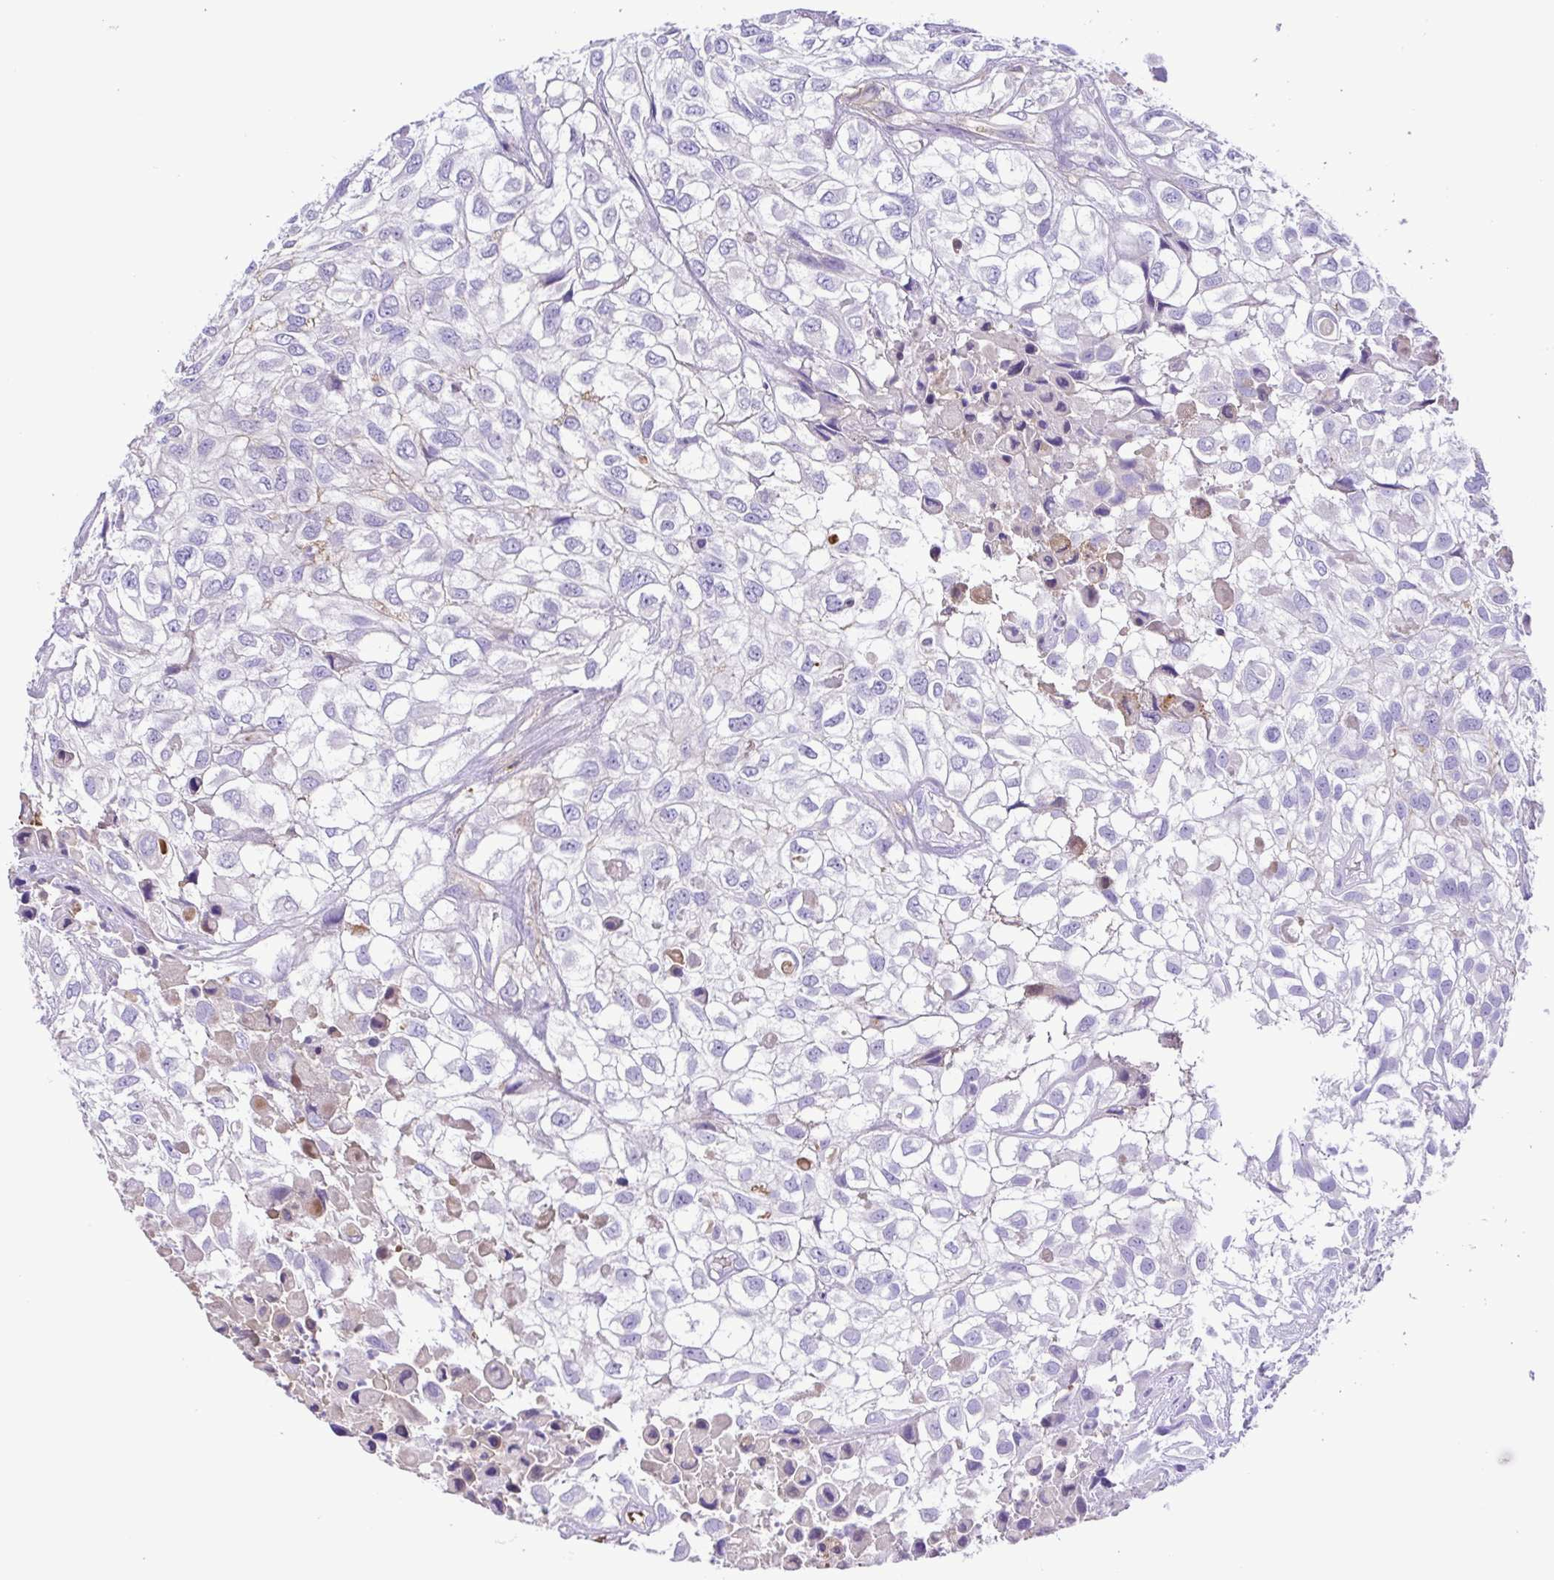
{"staining": {"intensity": "negative", "quantity": "none", "location": "none"}, "tissue": "urothelial cancer", "cell_type": "Tumor cells", "image_type": "cancer", "snomed": [{"axis": "morphology", "description": "Urothelial carcinoma, High grade"}, {"axis": "topography", "description": "Urinary bladder"}], "caption": "This is an immunohistochemistry histopathology image of urothelial cancer. There is no positivity in tumor cells.", "gene": "IGFL1", "patient": {"sex": "male", "age": 56}}